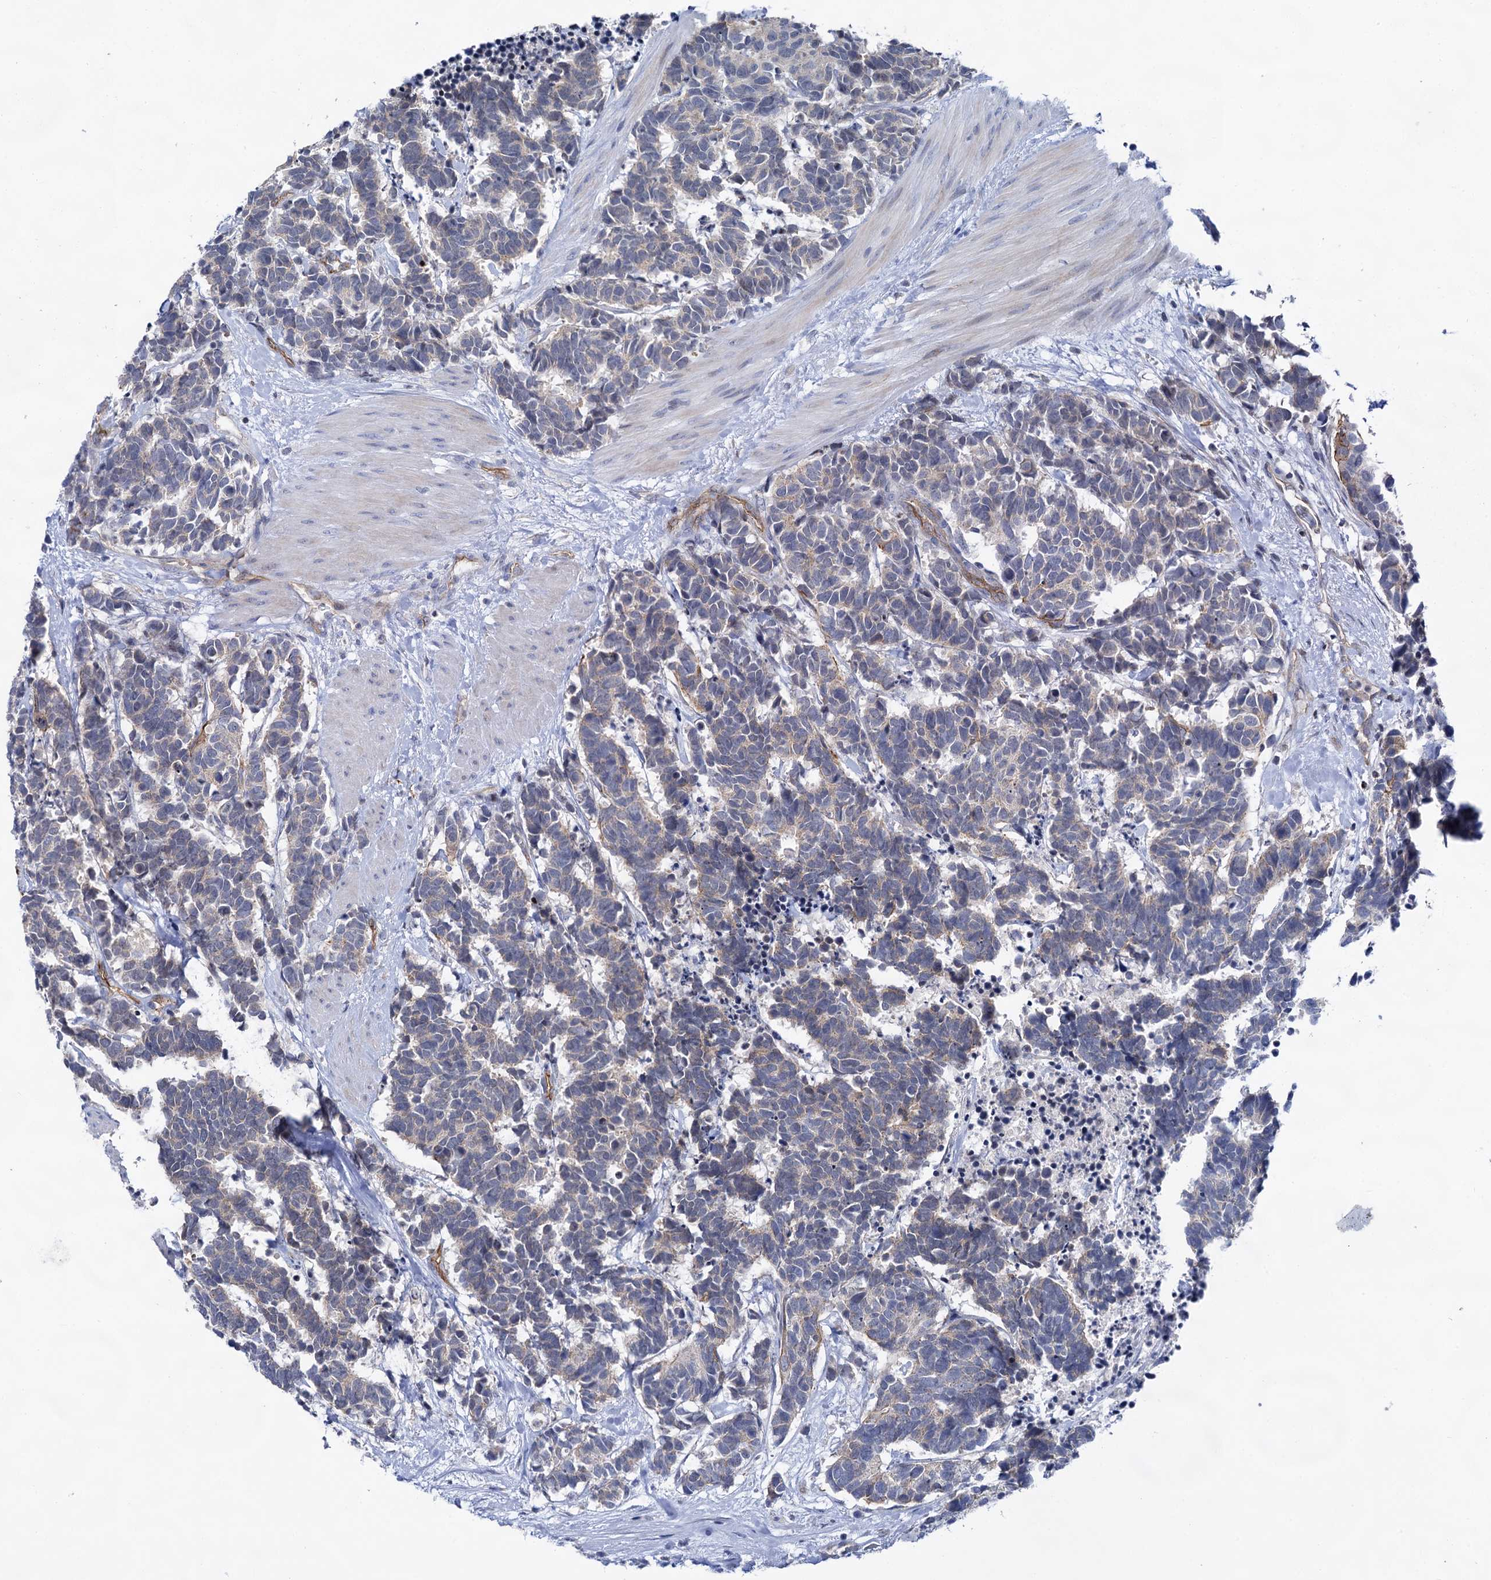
{"staining": {"intensity": "negative", "quantity": "none", "location": "none"}, "tissue": "carcinoid", "cell_type": "Tumor cells", "image_type": "cancer", "snomed": [{"axis": "morphology", "description": "Carcinoma, NOS"}, {"axis": "morphology", "description": "Carcinoid, malignant, NOS"}, {"axis": "topography", "description": "Urinary bladder"}], "caption": "An image of carcinoid stained for a protein exhibits no brown staining in tumor cells.", "gene": "ABLIM1", "patient": {"sex": "male", "age": 57}}